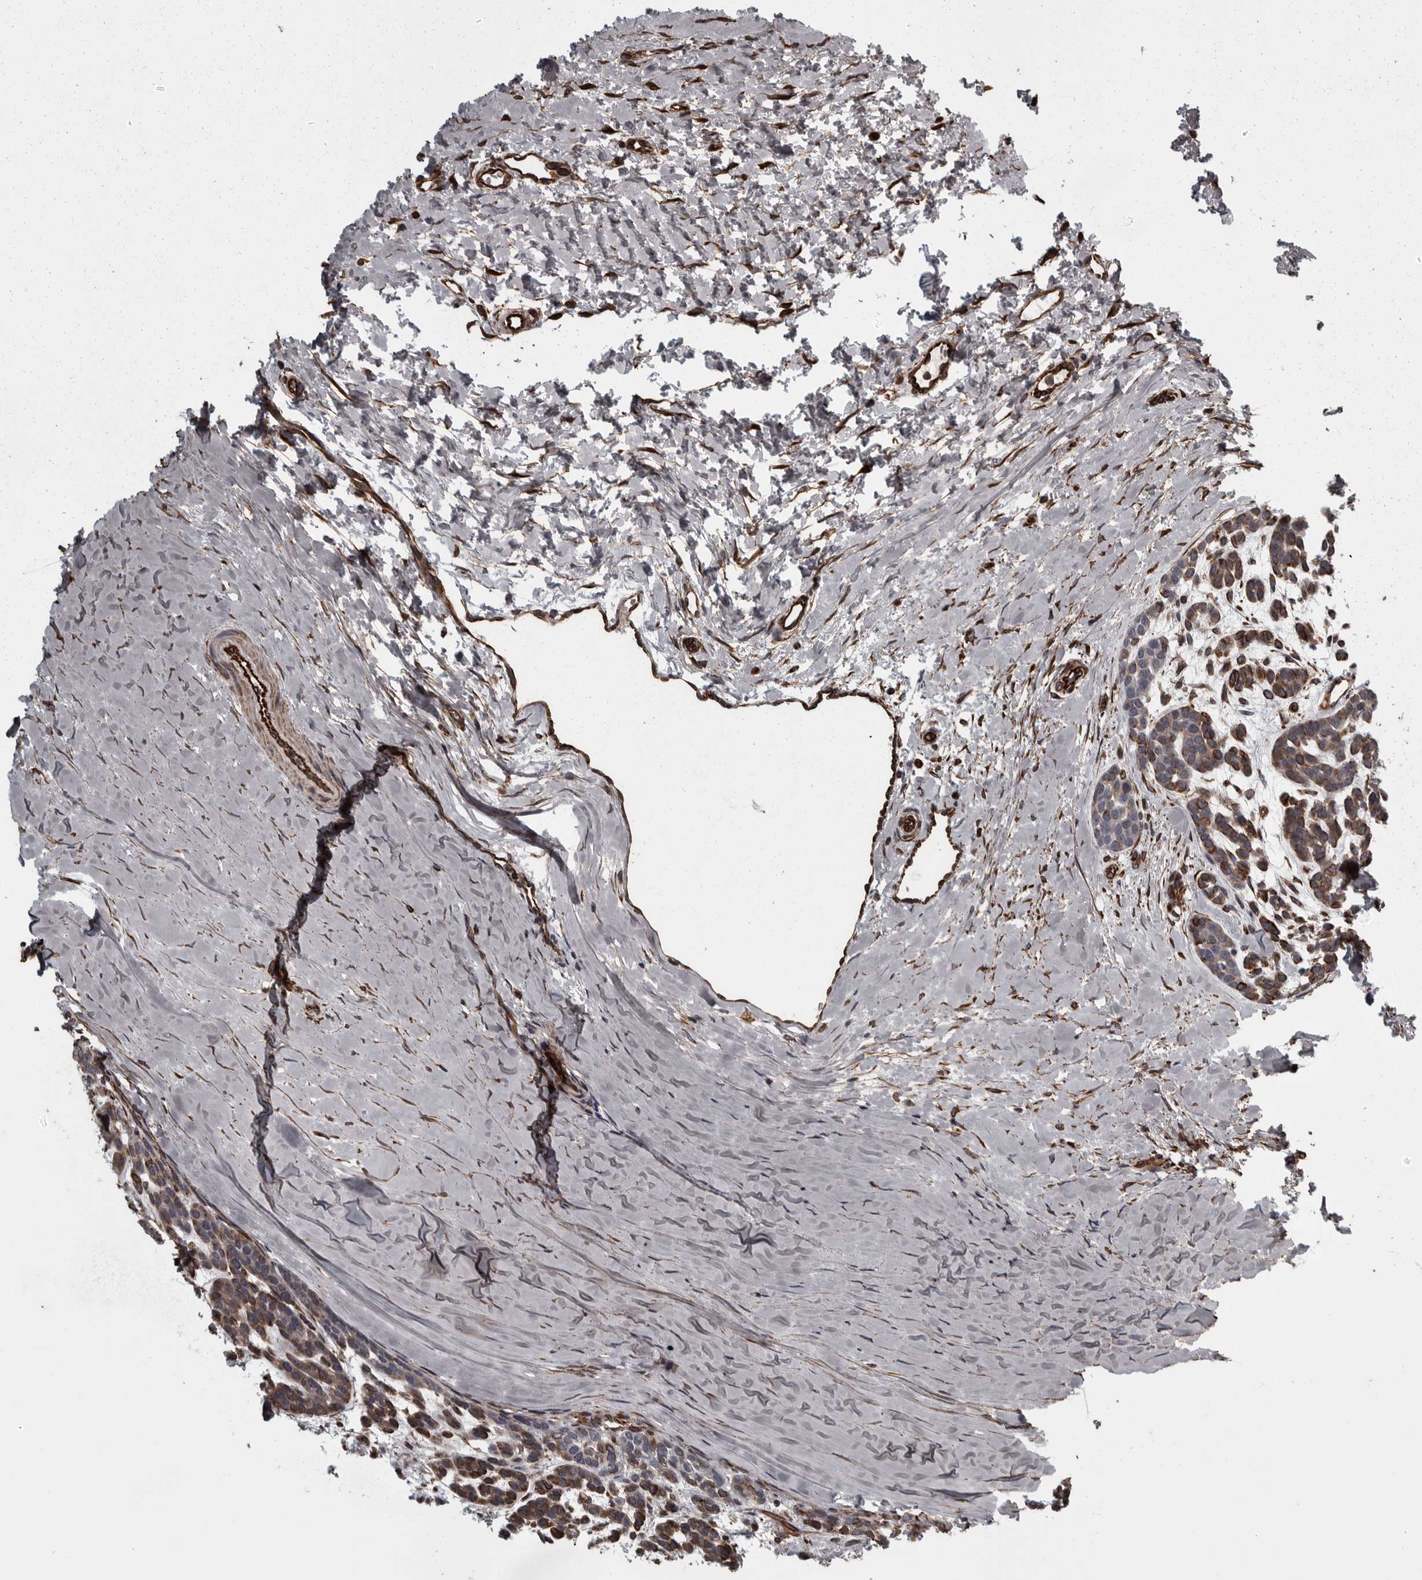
{"staining": {"intensity": "strong", "quantity": ">75%", "location": "cytoplasmic/membranous"}, "tissue": "head and neck cancer", "cell_type": "Tumor cells", "image_type": "cancer", "snomed": [{"axis": "morphology", "description": "Adenocarcinoma, NOS"}, {"axis": "morphology", "description": "Adenoma, NOS"}, {"axis": "topography", "description": "Head-Neck"}], "caption": "A brown stain shows strong cytoplasmic/membranous positivity of a protein in human head and neck adenoma tumor cells.", "gene": "FAAP100", "patient": {"sex": "female", "age": 55}}